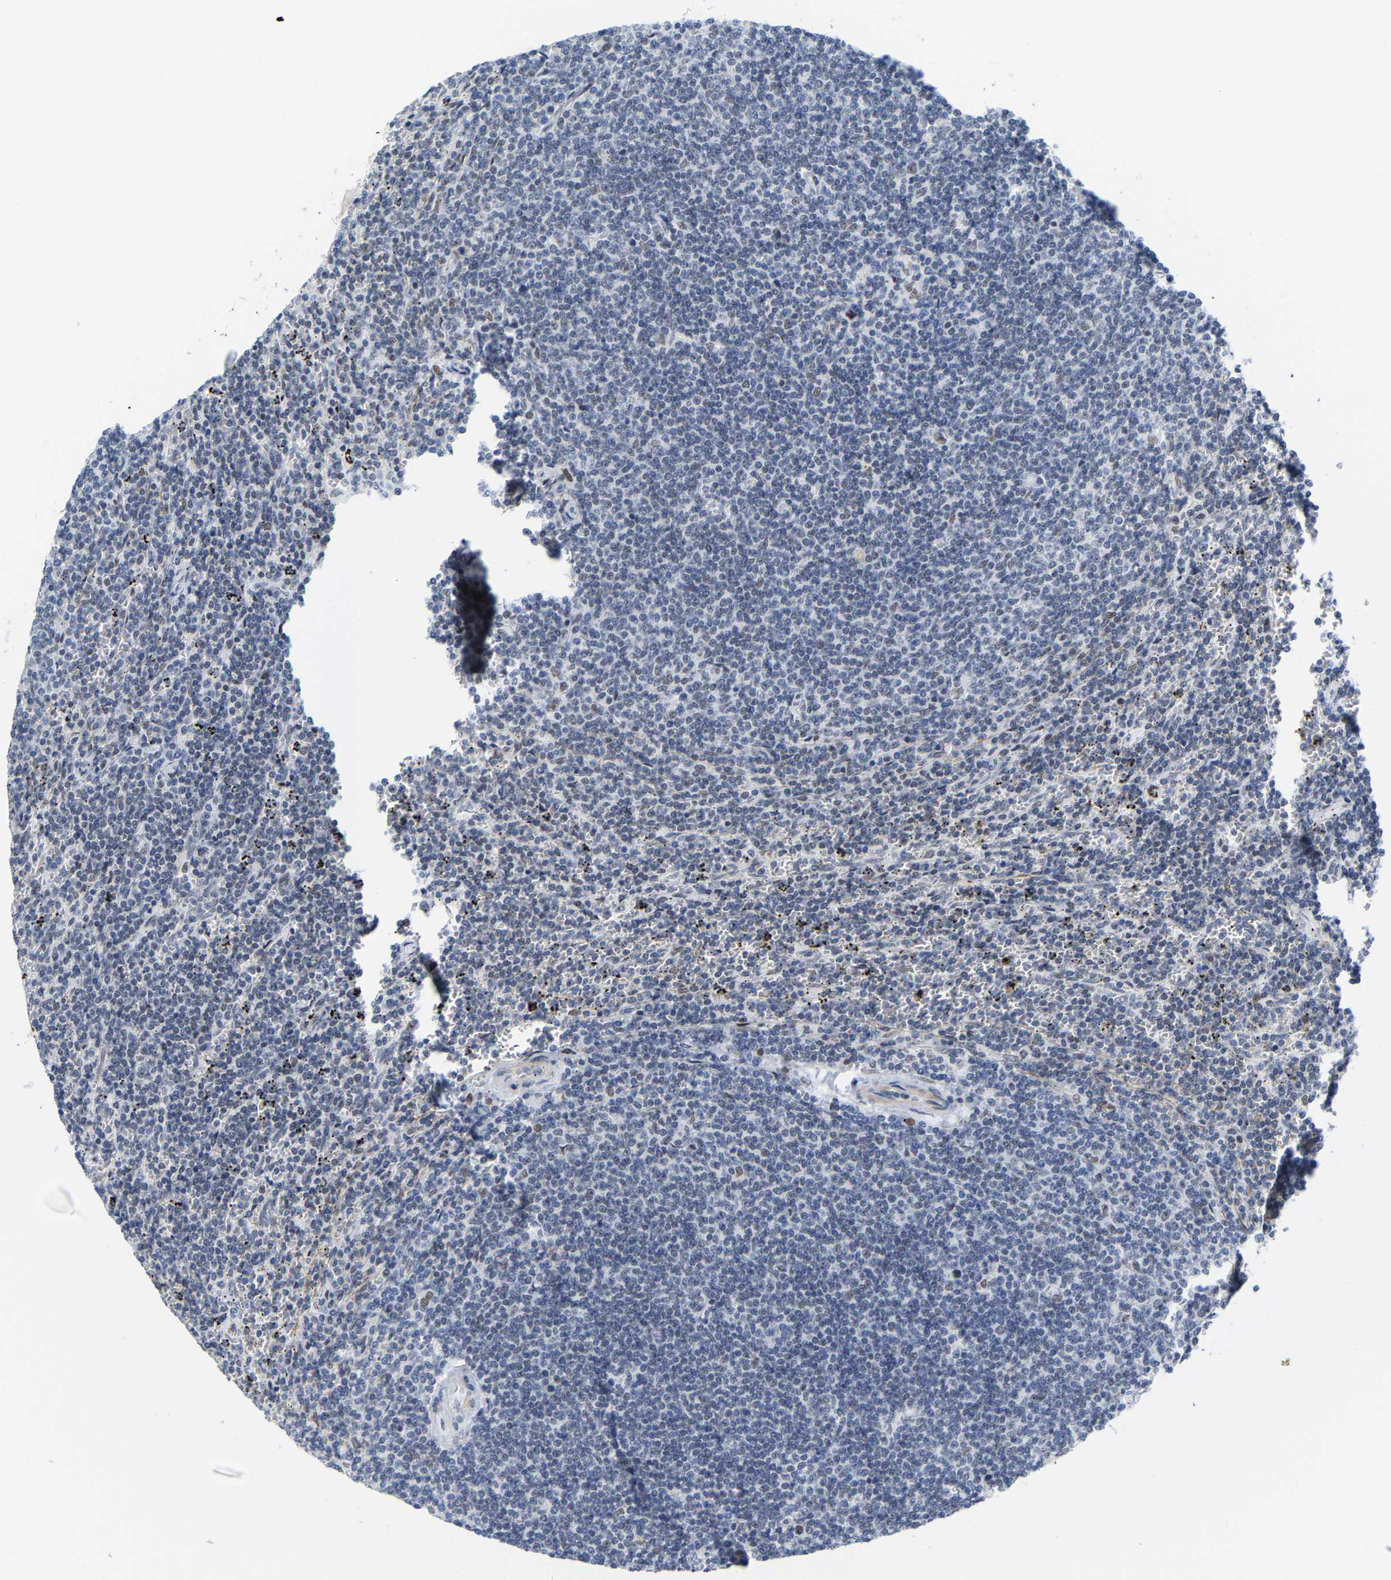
{"staining": {"intensity": "negative", "quantity": "none", "location": "none"}, "tissue": "lymphoma", "cell_type": "Tumor cells", "image_type": "cancer", "snomed": [{"axis": "morphology", "description": "Malignant lymphoma, non-Hodgkin's type, Low grade"}, {"axis": "topography", "description": "Spleen"}], "caption": "Protein analysis of lymphoma demonstrates no significant expression in tumor cells. (IHC, brightfield microscopy, high magnification).", "gene": "FAM180A", "patient": {"sex": "female", "age": 50}}